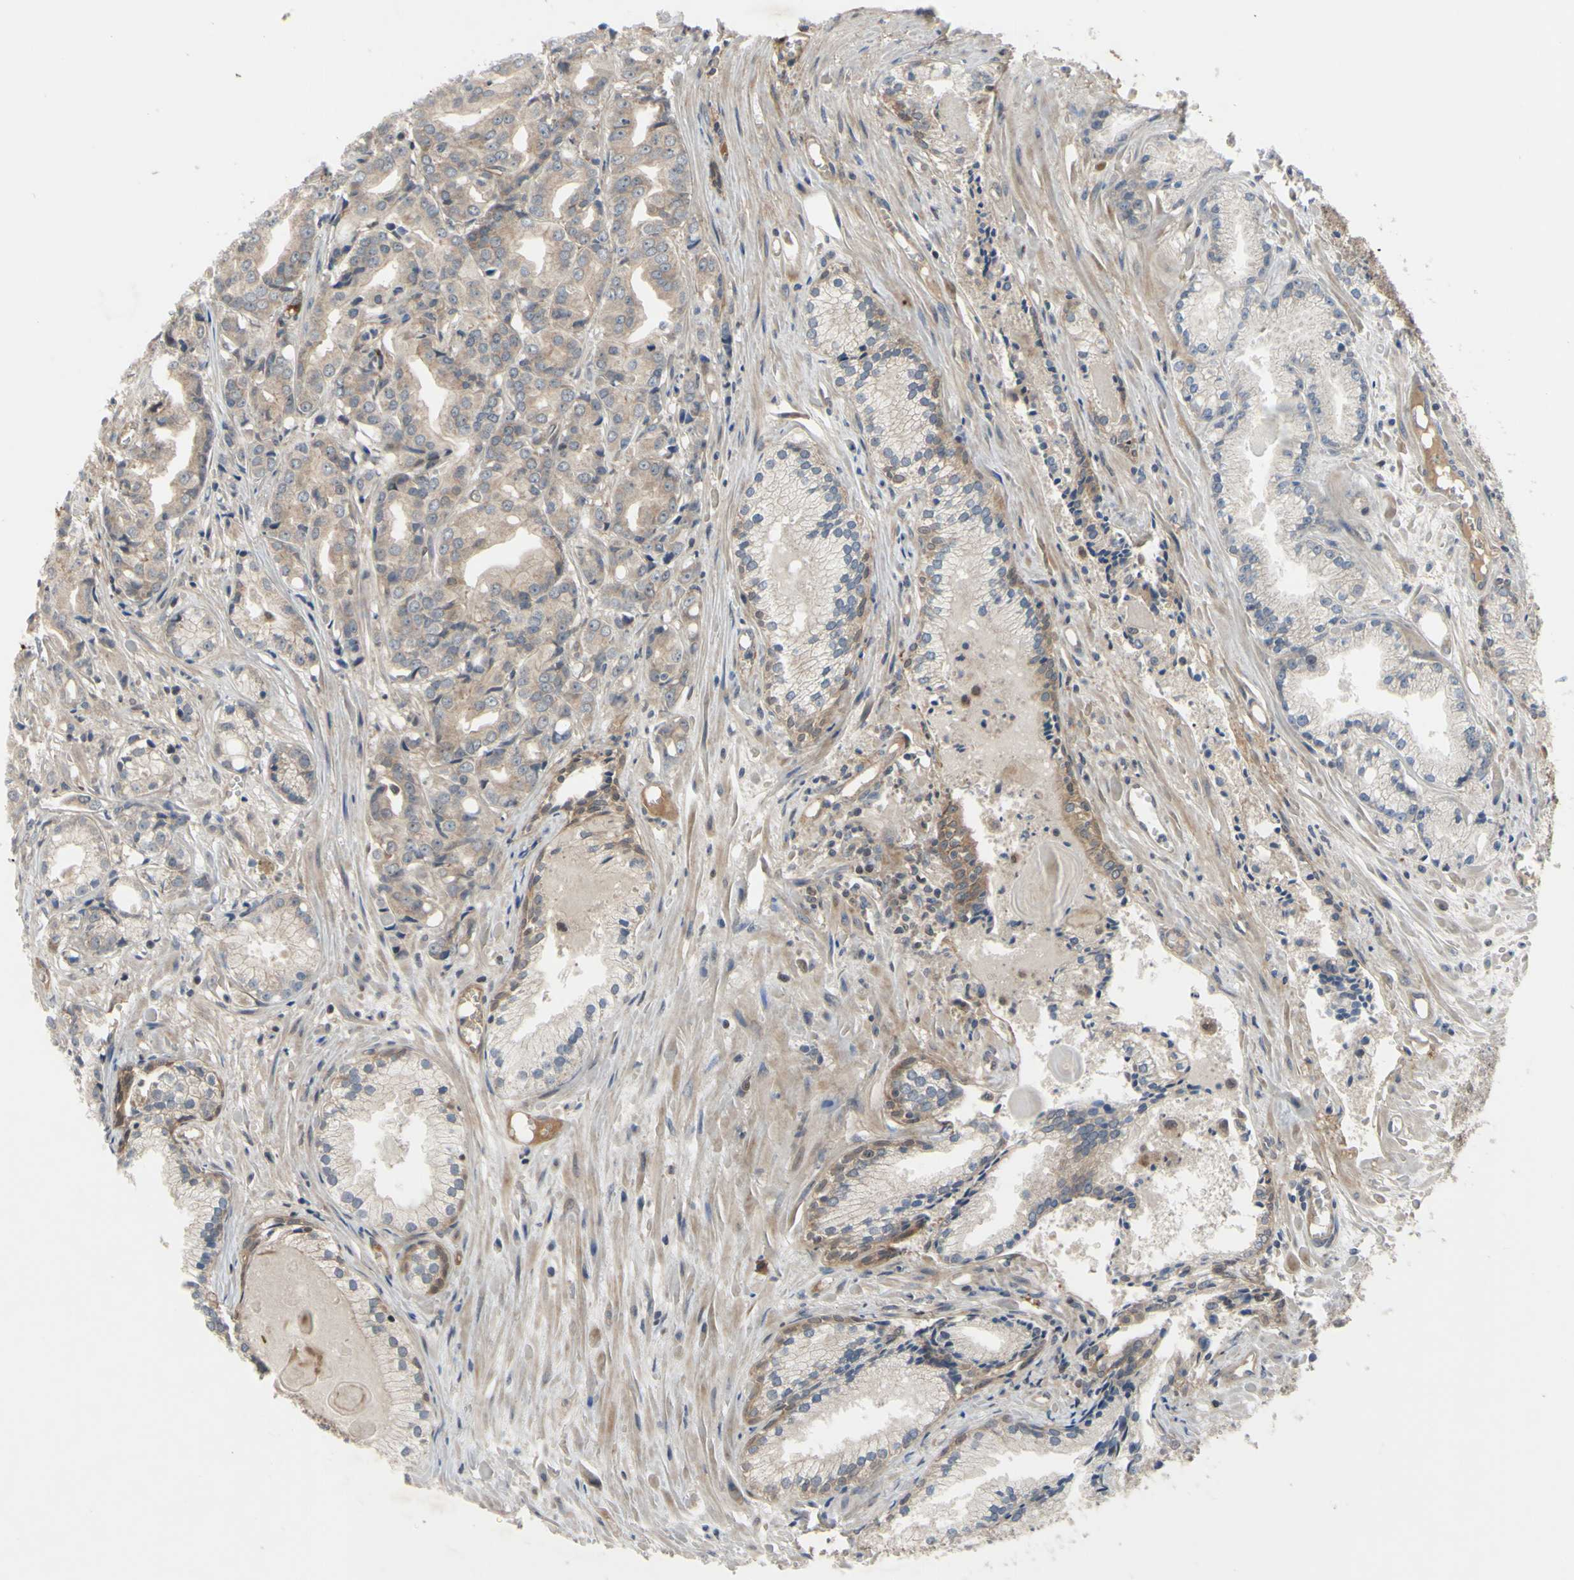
{"staining": {"intensity": "weak", "quantity": "25%-75%", "location": "cytoplasmic/membranous"}, "tissue": "prostate cancer", "cell_type": "Tumor cells", "image_type": "cancer", "snomed": [{"axis": "morphology", "description": "Adenocarcinoma, Low grade"}, {"axis": "topography", "description": "Prostate"}], "caption": "Adenocarcinoma (low-grade) (prostate) stained for a protein demonstrates weak cytoplasmic/membranous positivity in tumor cells.", "gene": "XIAP", "patient": {"sex": "male", "age": 72}}